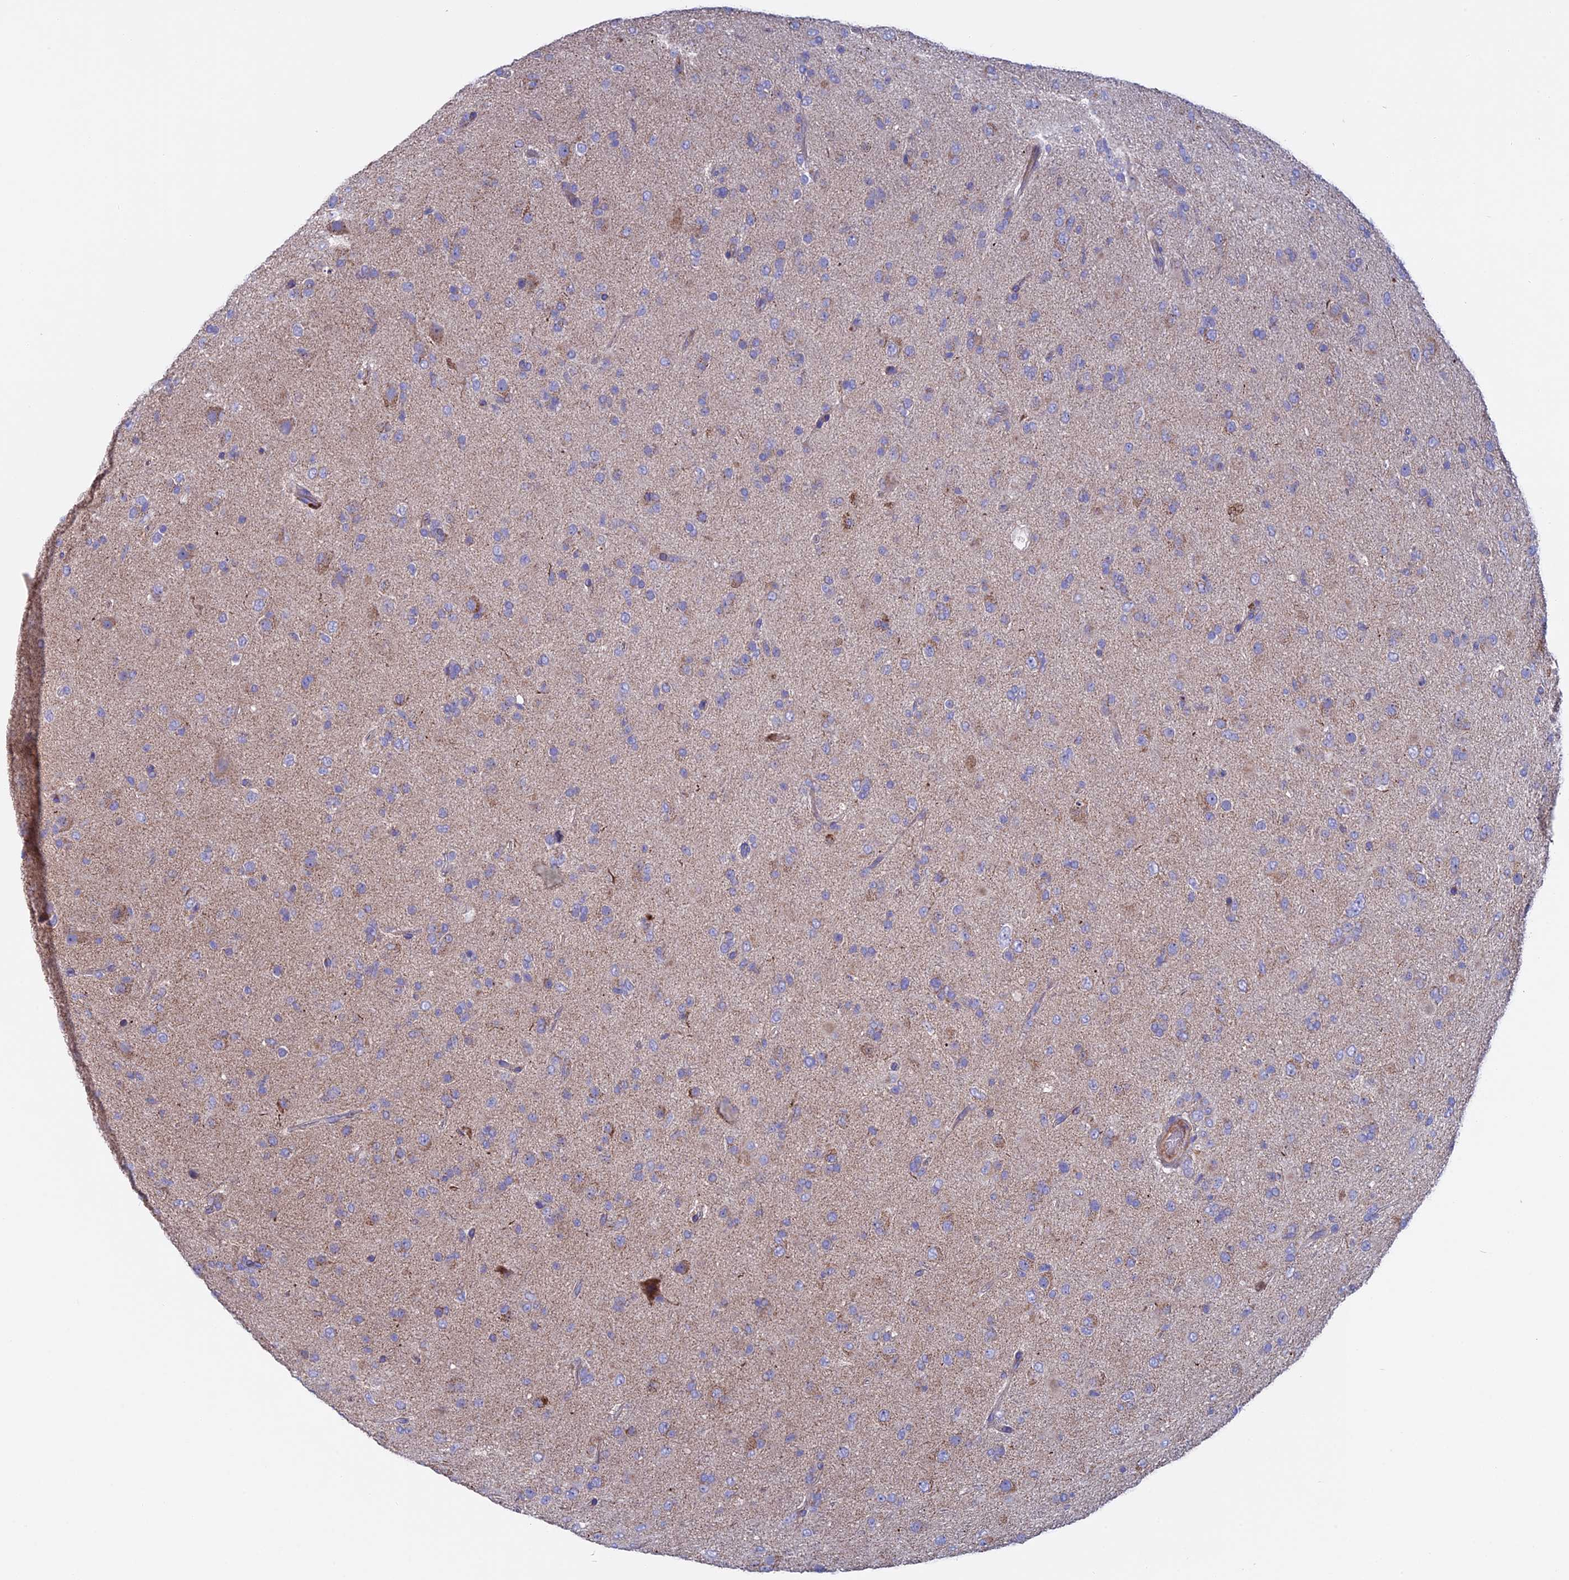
{"staining": {"intensity": "negative", "quantity": "none", "location": "none"}, "tissue": "glioma", "cell_type": "Tumor cells", "image_type": "cancer", "snomed": [{"axis": "morphology", "description": "Glioma, malignant, Low grade"}, {"axis": "topography", "description": "Brain"}], "caption": "An image of human malignant low-grade glioma is negative for staining in tumor cells.", "gene": "SLC15A5", "patient": {"sex": "male", "age": 65}}